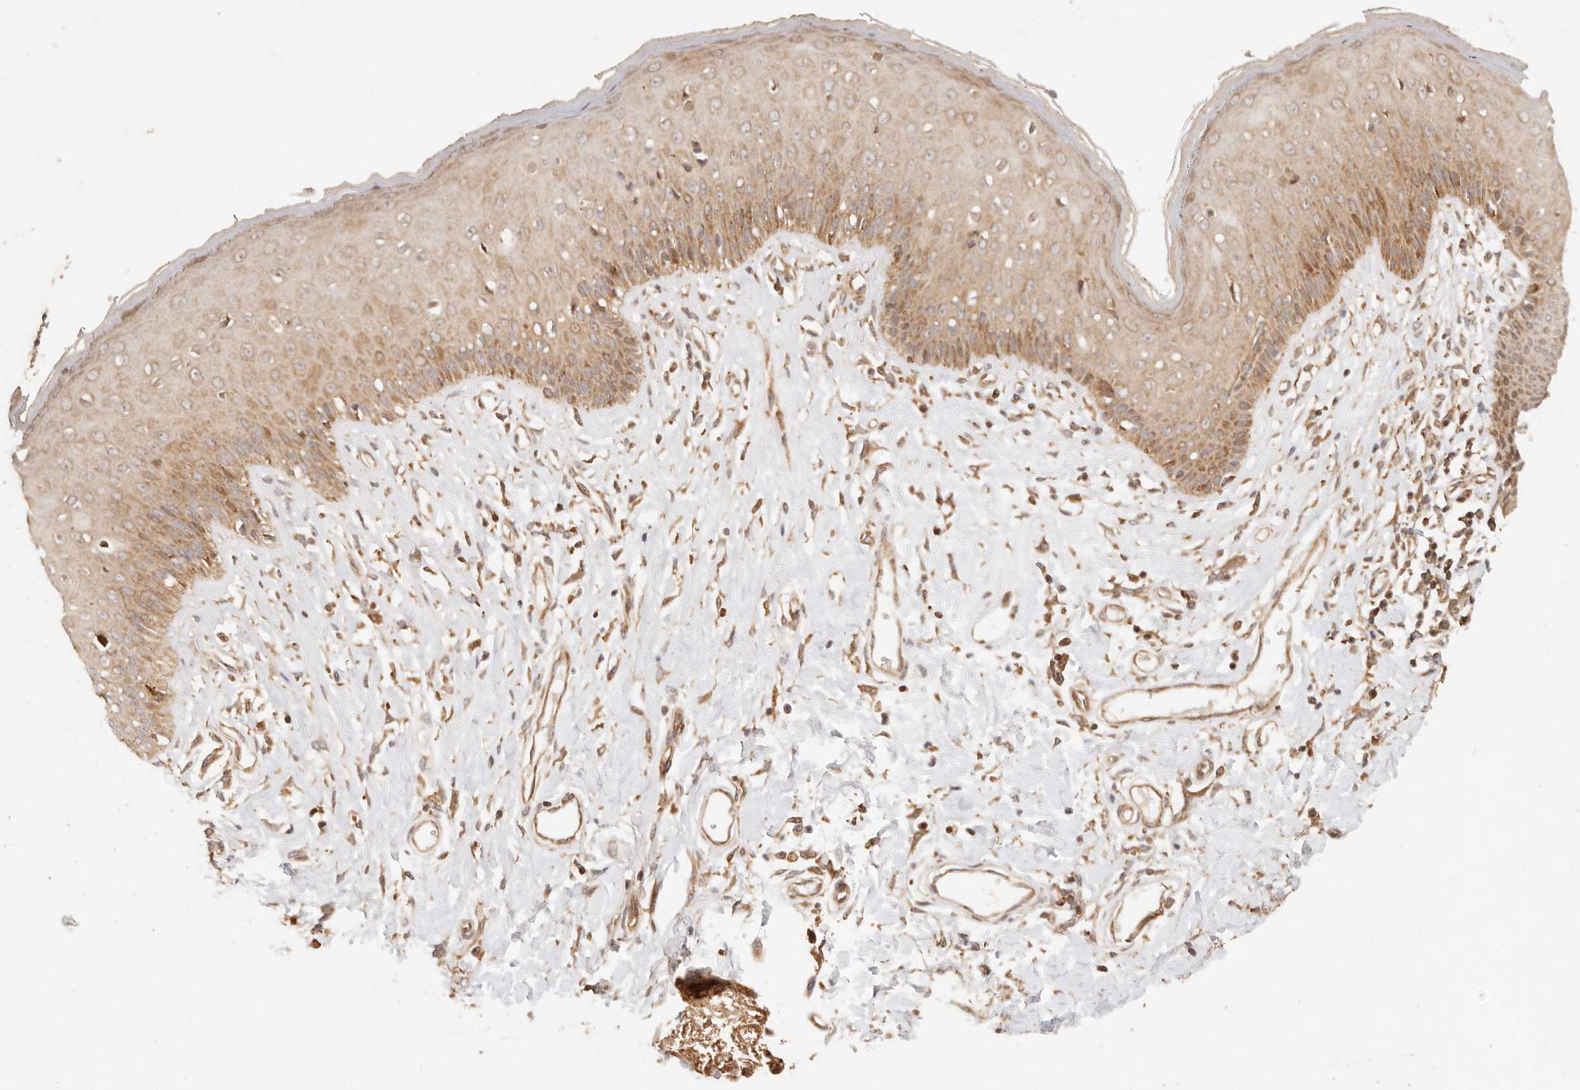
{"staining": {"intensity": "moderate", "quantity": ">75%", "location": "cytoplasmic/membranous"}, "tissue": "skin", "cell_type": "Epidermal cells", "image_type": "normal", "snomed": [{"axis": "morphology", "description": "Normal tissue, NOS"}, {"axis": "morphology", "description": "Squamous cell carcinoma, NOS"}, {"axis": "topography", "description": "Vulva"}], "caption": "Immunohistochemistry (IHC) micrograph of unremarkable skin: skin stained using immunohistochemistry displays medium levels of moderate protein expression localized specifically in the cytoplasmic/membranous of epidermal cells, appearing as a cytoplasmic/membranous brown color.", "gene": "TIMM17A", "patient": {"sex": "female", "age": 85}}